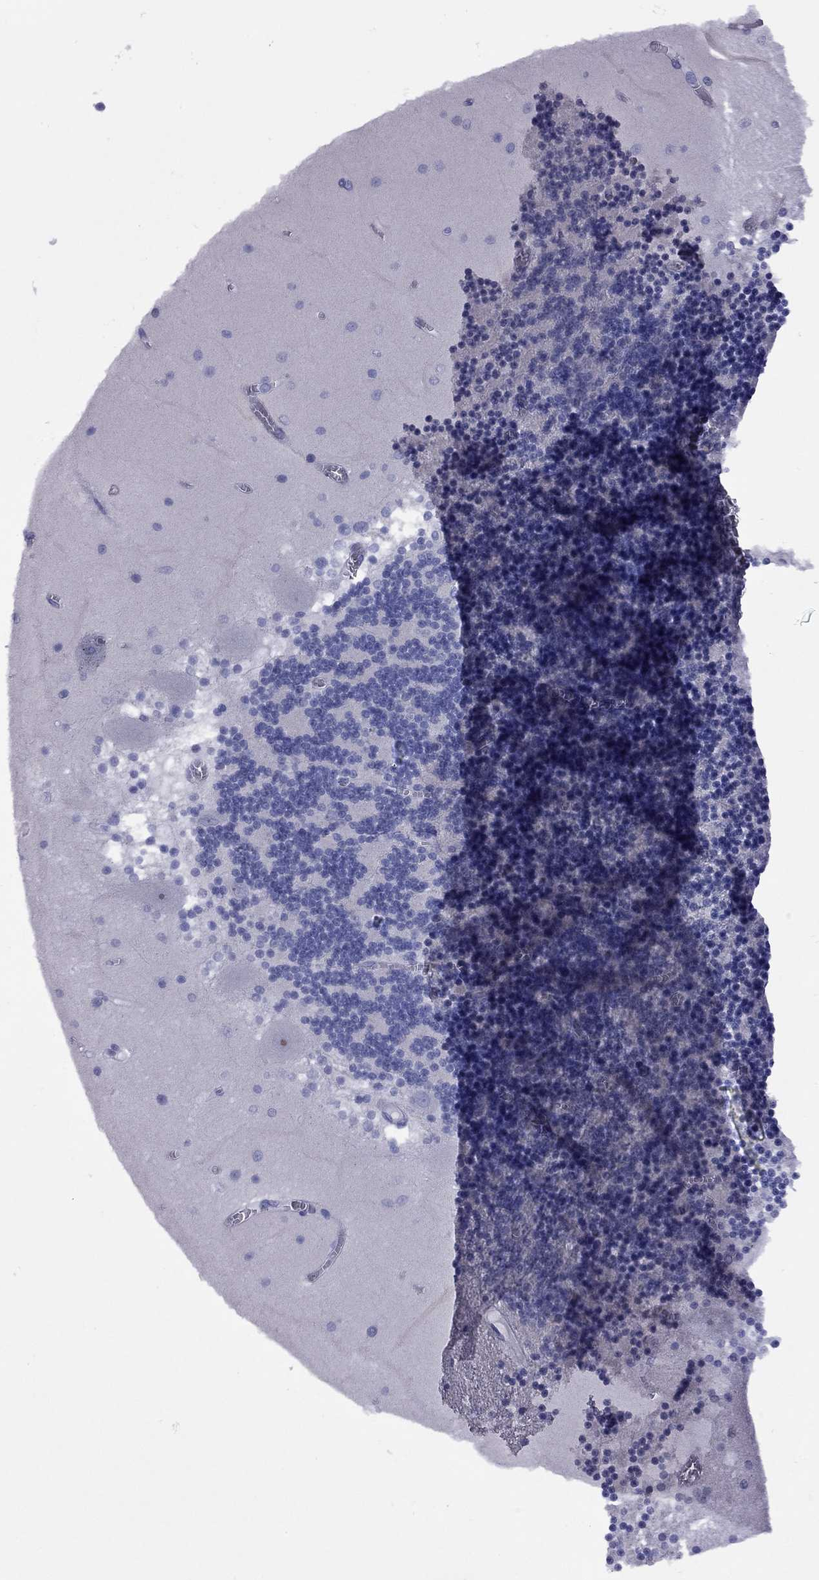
{"staining": {"intensity": "negative", "quantity": "none", "location": "none"}, "tissue": "cerebellum", "cell_type": "Cells in granular layer", "image_type": "normal", "snomed": [{"axis": "morphology", "description": "Normal tissue, NOS"}, {"axis": "topography", "description": "Cerebellum"}], "caption": "IHC image of normal cerebellum: cerebellum stained with DAB (3,3'-diaminobenzidine) reveals no significant protein expression in cells in granular layer. (DAB immunohistochemistry (IHC) with hematoxylin counter stain).", "gene": "EPPIN", "patient": {"sex": "female", "age": 28}}